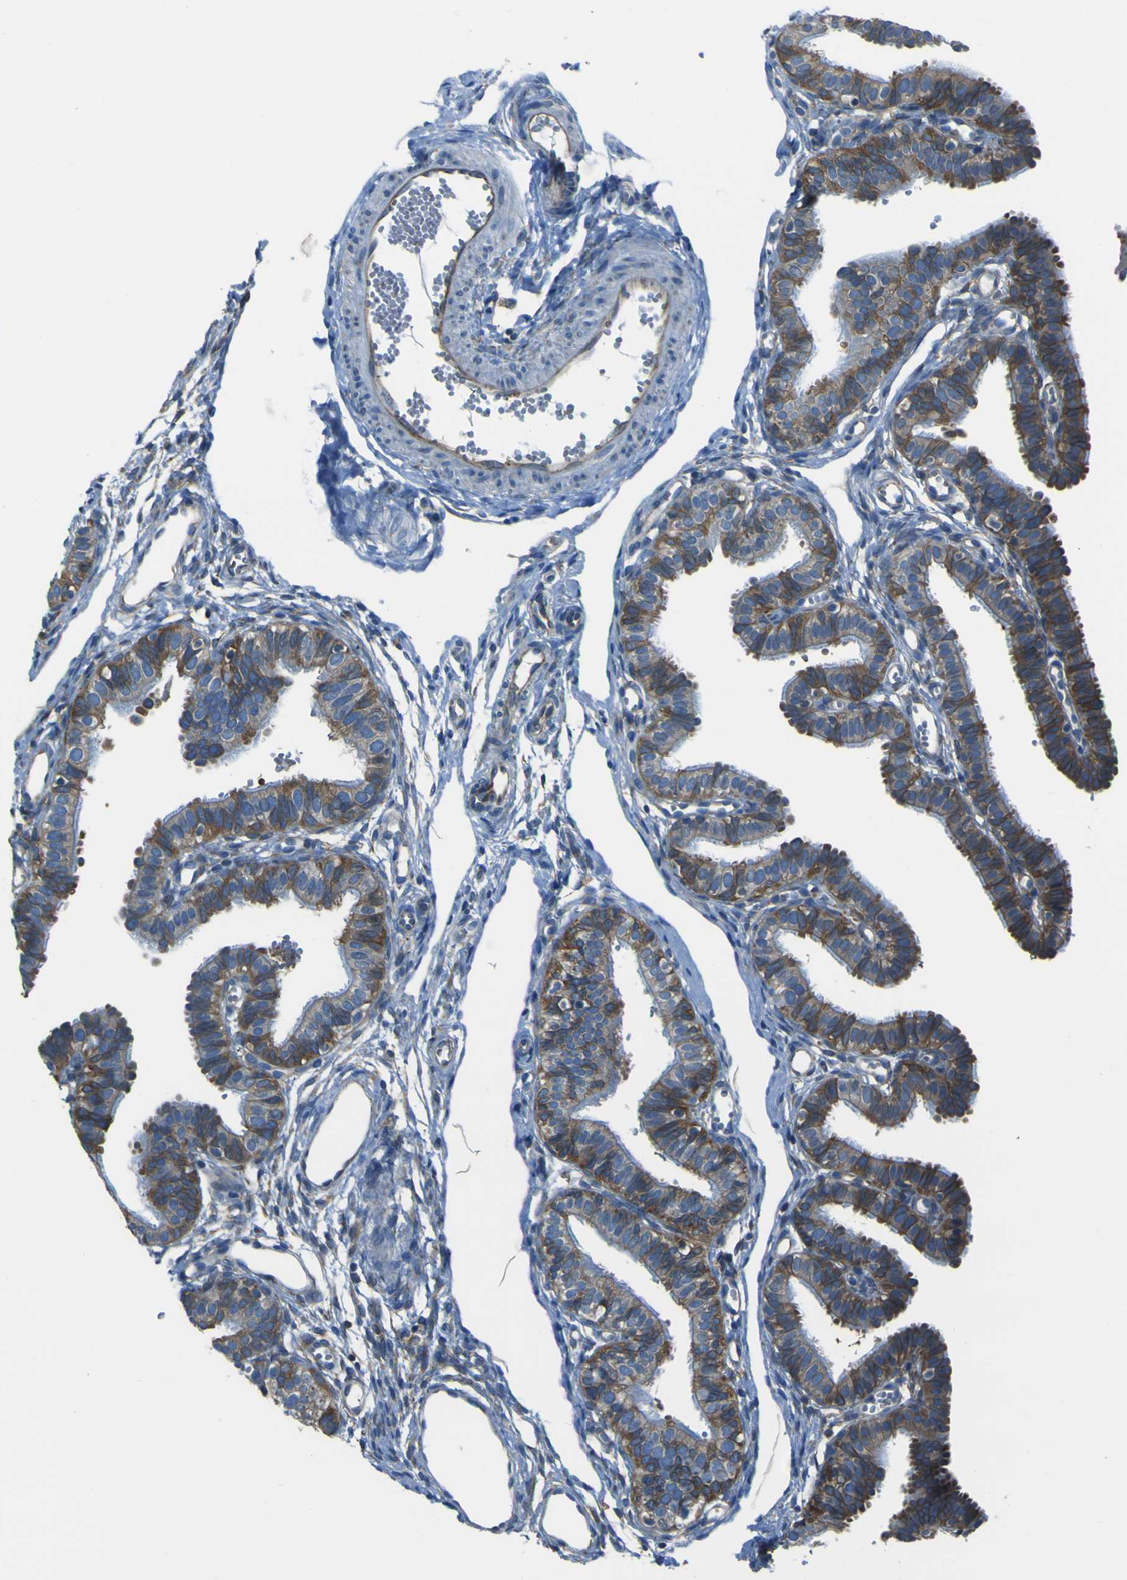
{"staining": {"intensity": "strong", "quantity": ">75%", "location": "cytoplasmic/membranous"}, "tissue": "fallopian tube", "cell_type": "Glandular cells", "image_type": "normal", "snomed": [{"axis": "morphology", "description": "Normal tissue, NOS"}, {"axis": "topography", "description": "Fallopian tube"}, {"axis": "topography", "description": "Placenta"}], "caption": "DAB (3,3'-diaminobenzidine) immunohistochemical staining of normal human fallopian tube displays strong cytoplasmic/membranous protein expression in approximately >75% of glandular cells.", "gene": "STIM1", "patient": {"sex": "female", "age": 34}}